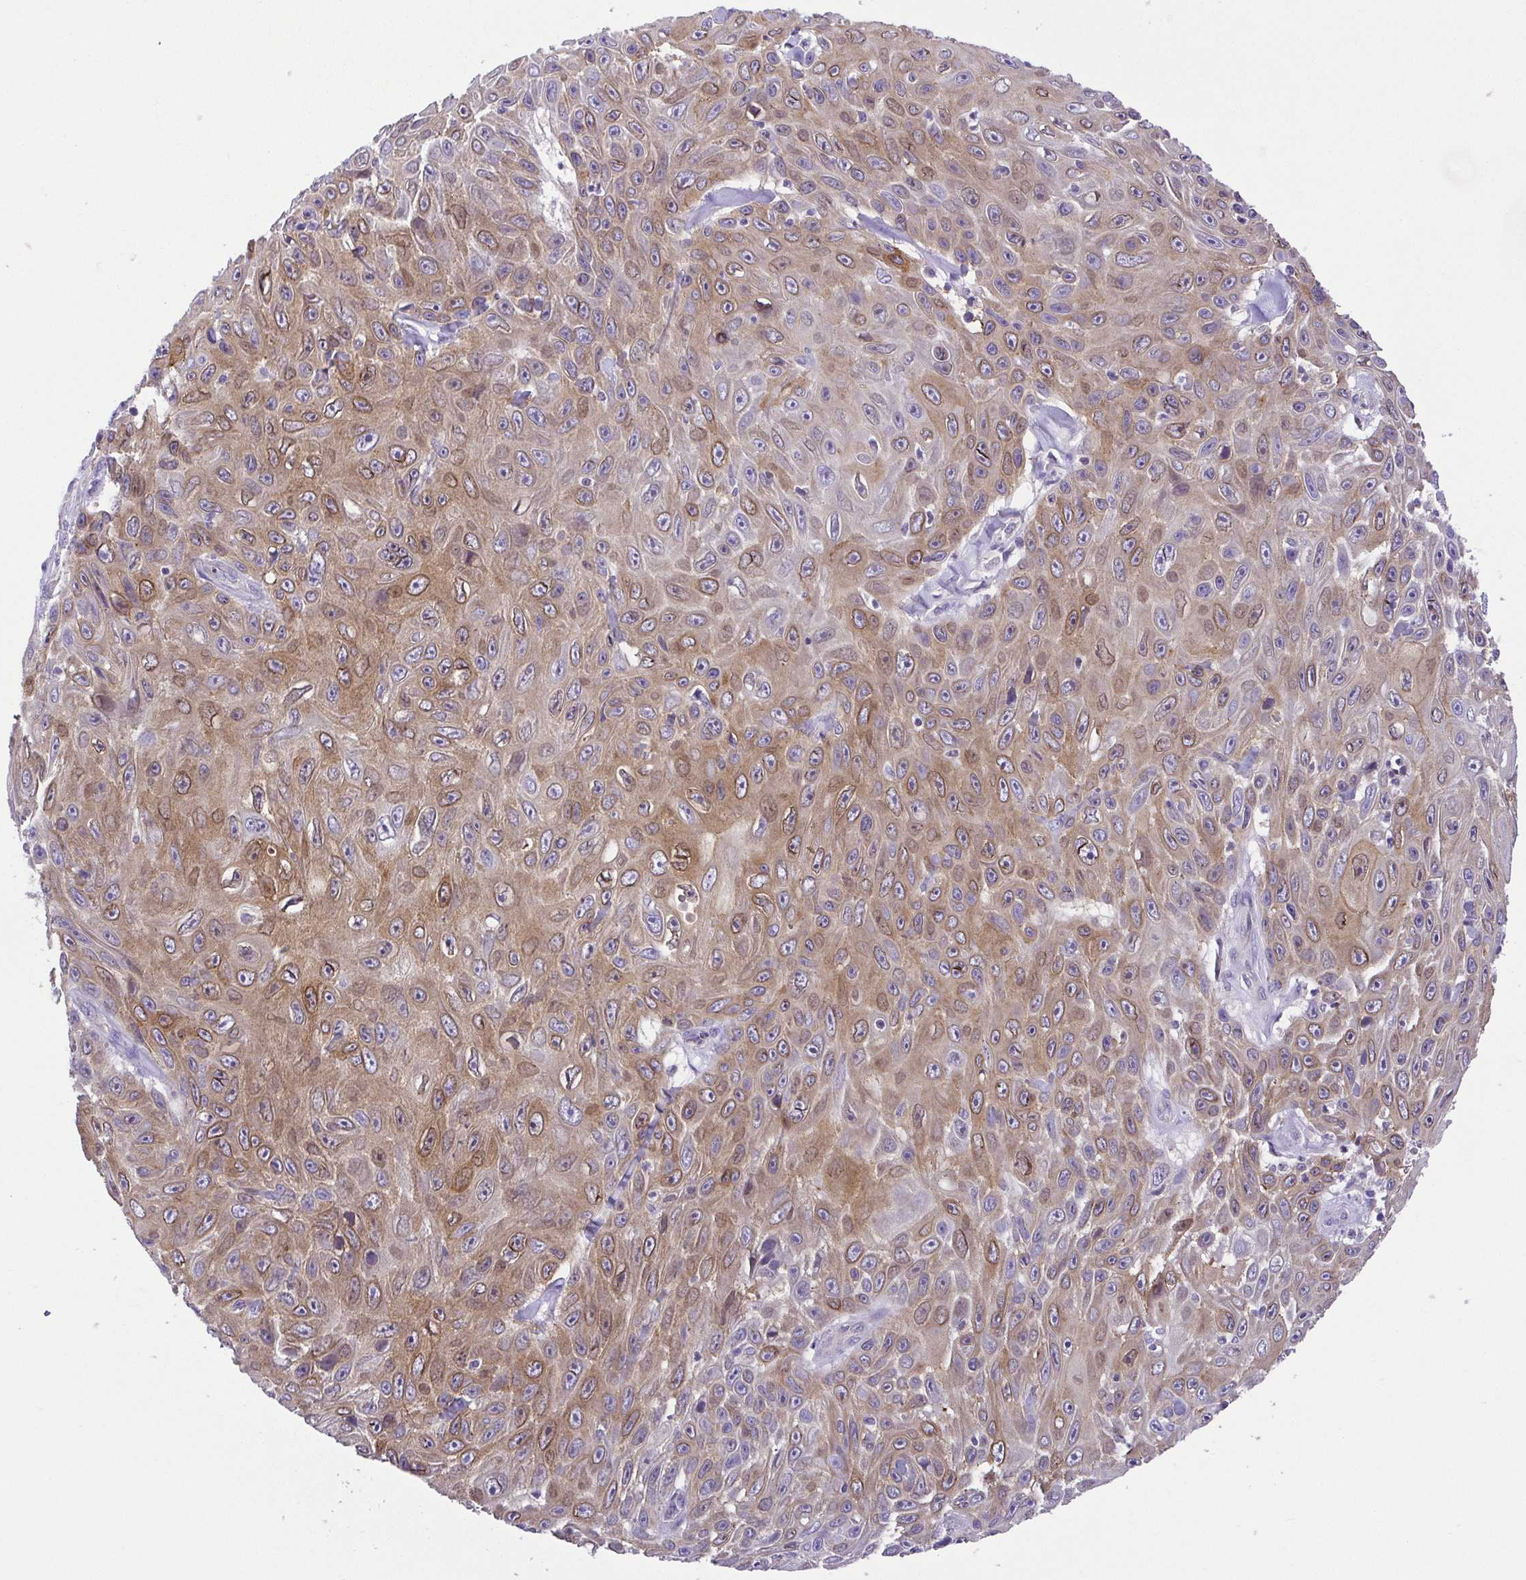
{"staining": {"intensity": "moderate", "quantity": "25%-75%", "location": "cytoplasmic/membranous"}, "tissue": "skin cancer", "cell_type": "Tumor cells", "image_type": "cancer", "snomed": [{"axis": "morphology", "description": "Squamous cell carcinoma, NOS"}, {"axis": "topography", "description": "Skin"}], "caption": "Squamous cell carcinoma (skin) stained with a brown dye exhibits moderate cytoplasmic/membranous positive staining in approximately 25%-75% of tumor cells.", "gene": "SLC13A1", "patient": {"sex": "male", "age": 82}}